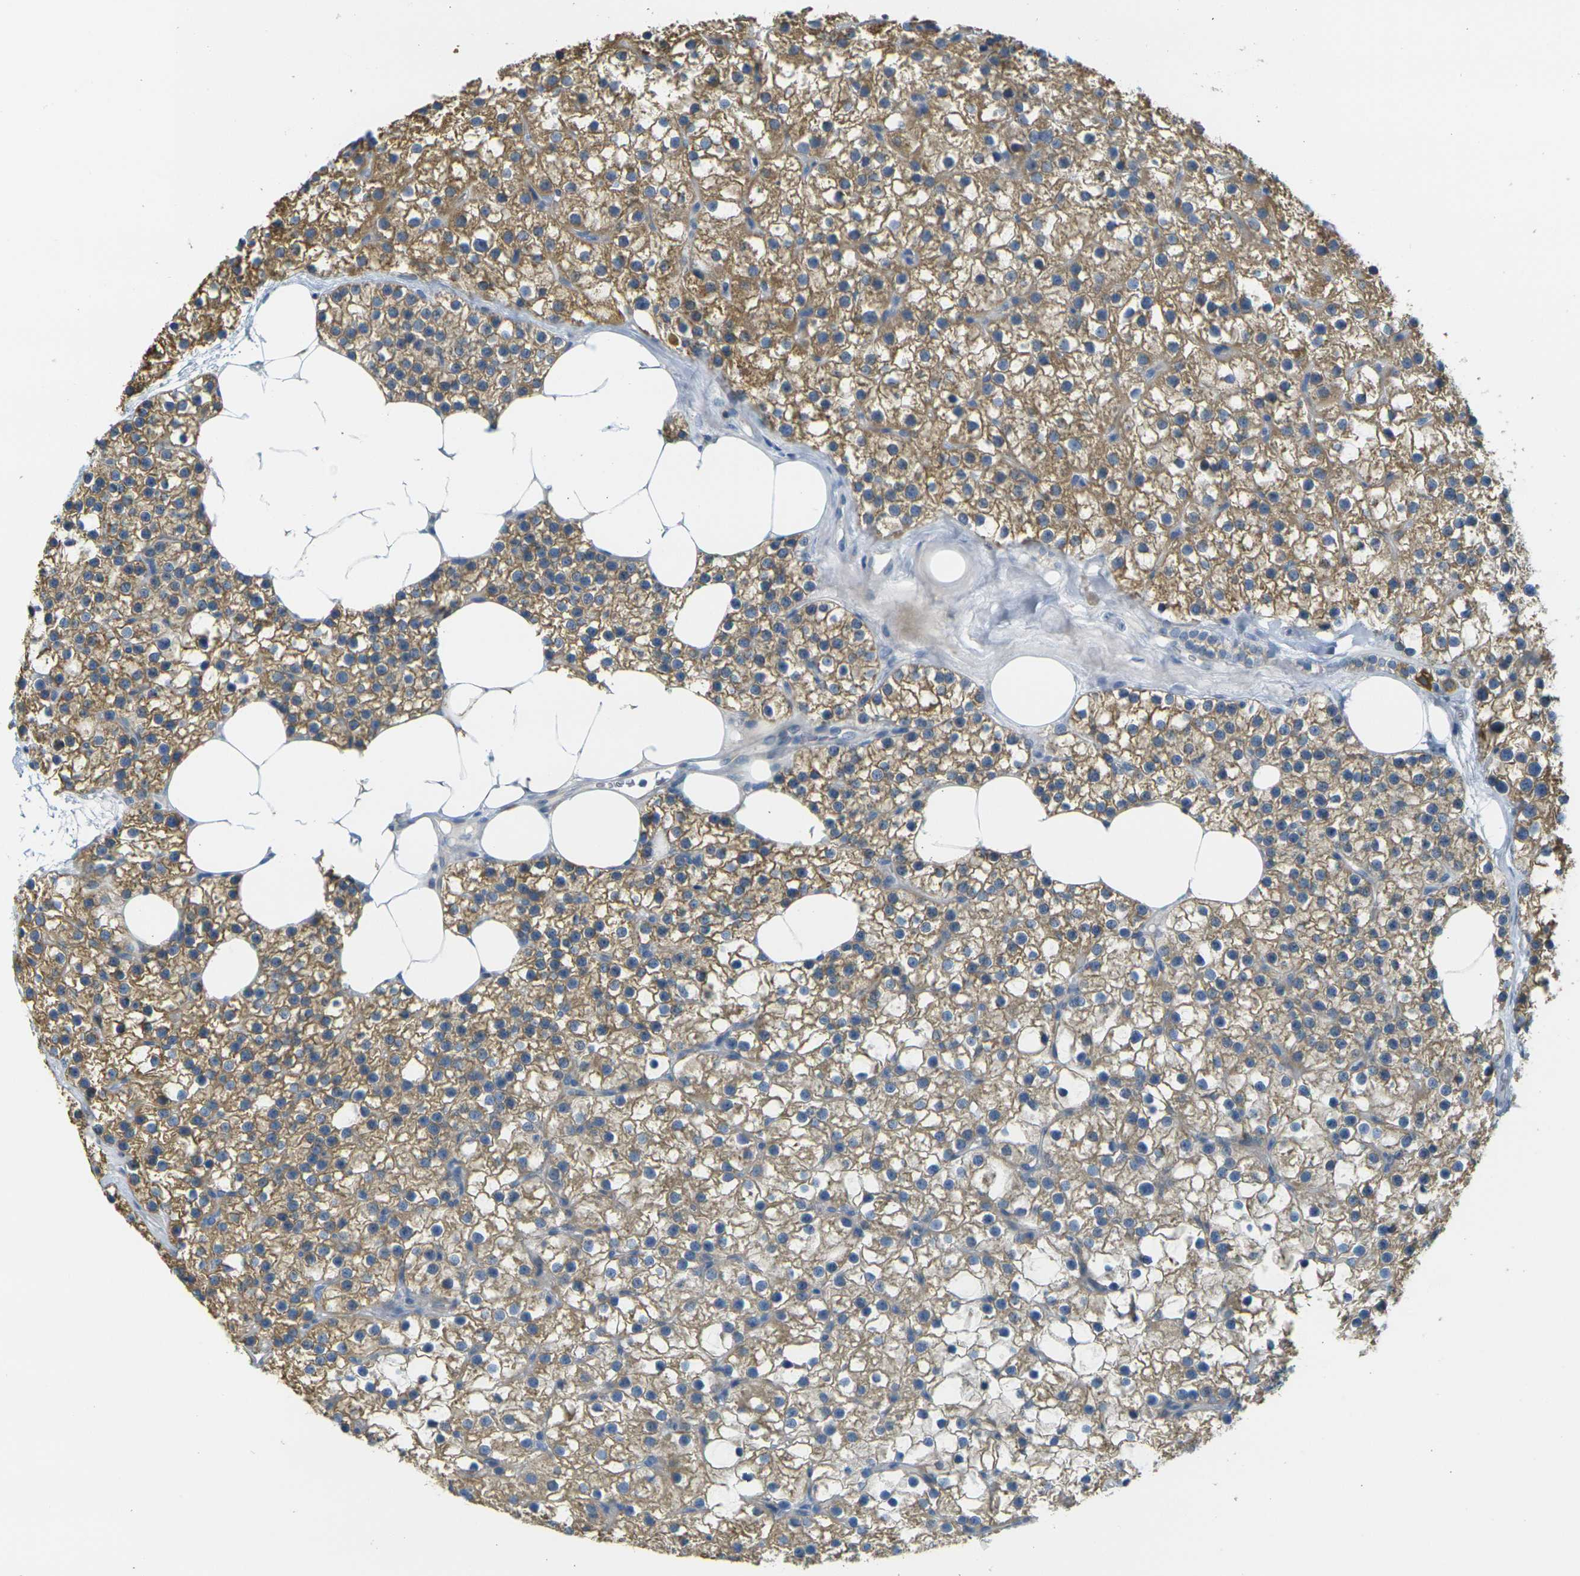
{"staining": {"intensity": "moderate", "quantity": ">75%", "location": "cytoplasmic/membranous"}, "tissue": "parathyroid gland", "cell_type": "Glandular cells", "image_type": "normal", "snomed": [{"axis": "morphology", "description": "Normal tissue, NOS"}, {"axis": "morphology", "description": "Adenoma, NOS"}, {"axis": "topography", "description": "Parathyroid gland"}], "caption": "Unremarkable parathyroid gland demonstrates moderate cytoplasmic/membranous expression in about >75% of glandular cells, visualized by immunohistochemistry.", "gene": "PARD6B", "patient": {"sex": "female", "age": 70}}